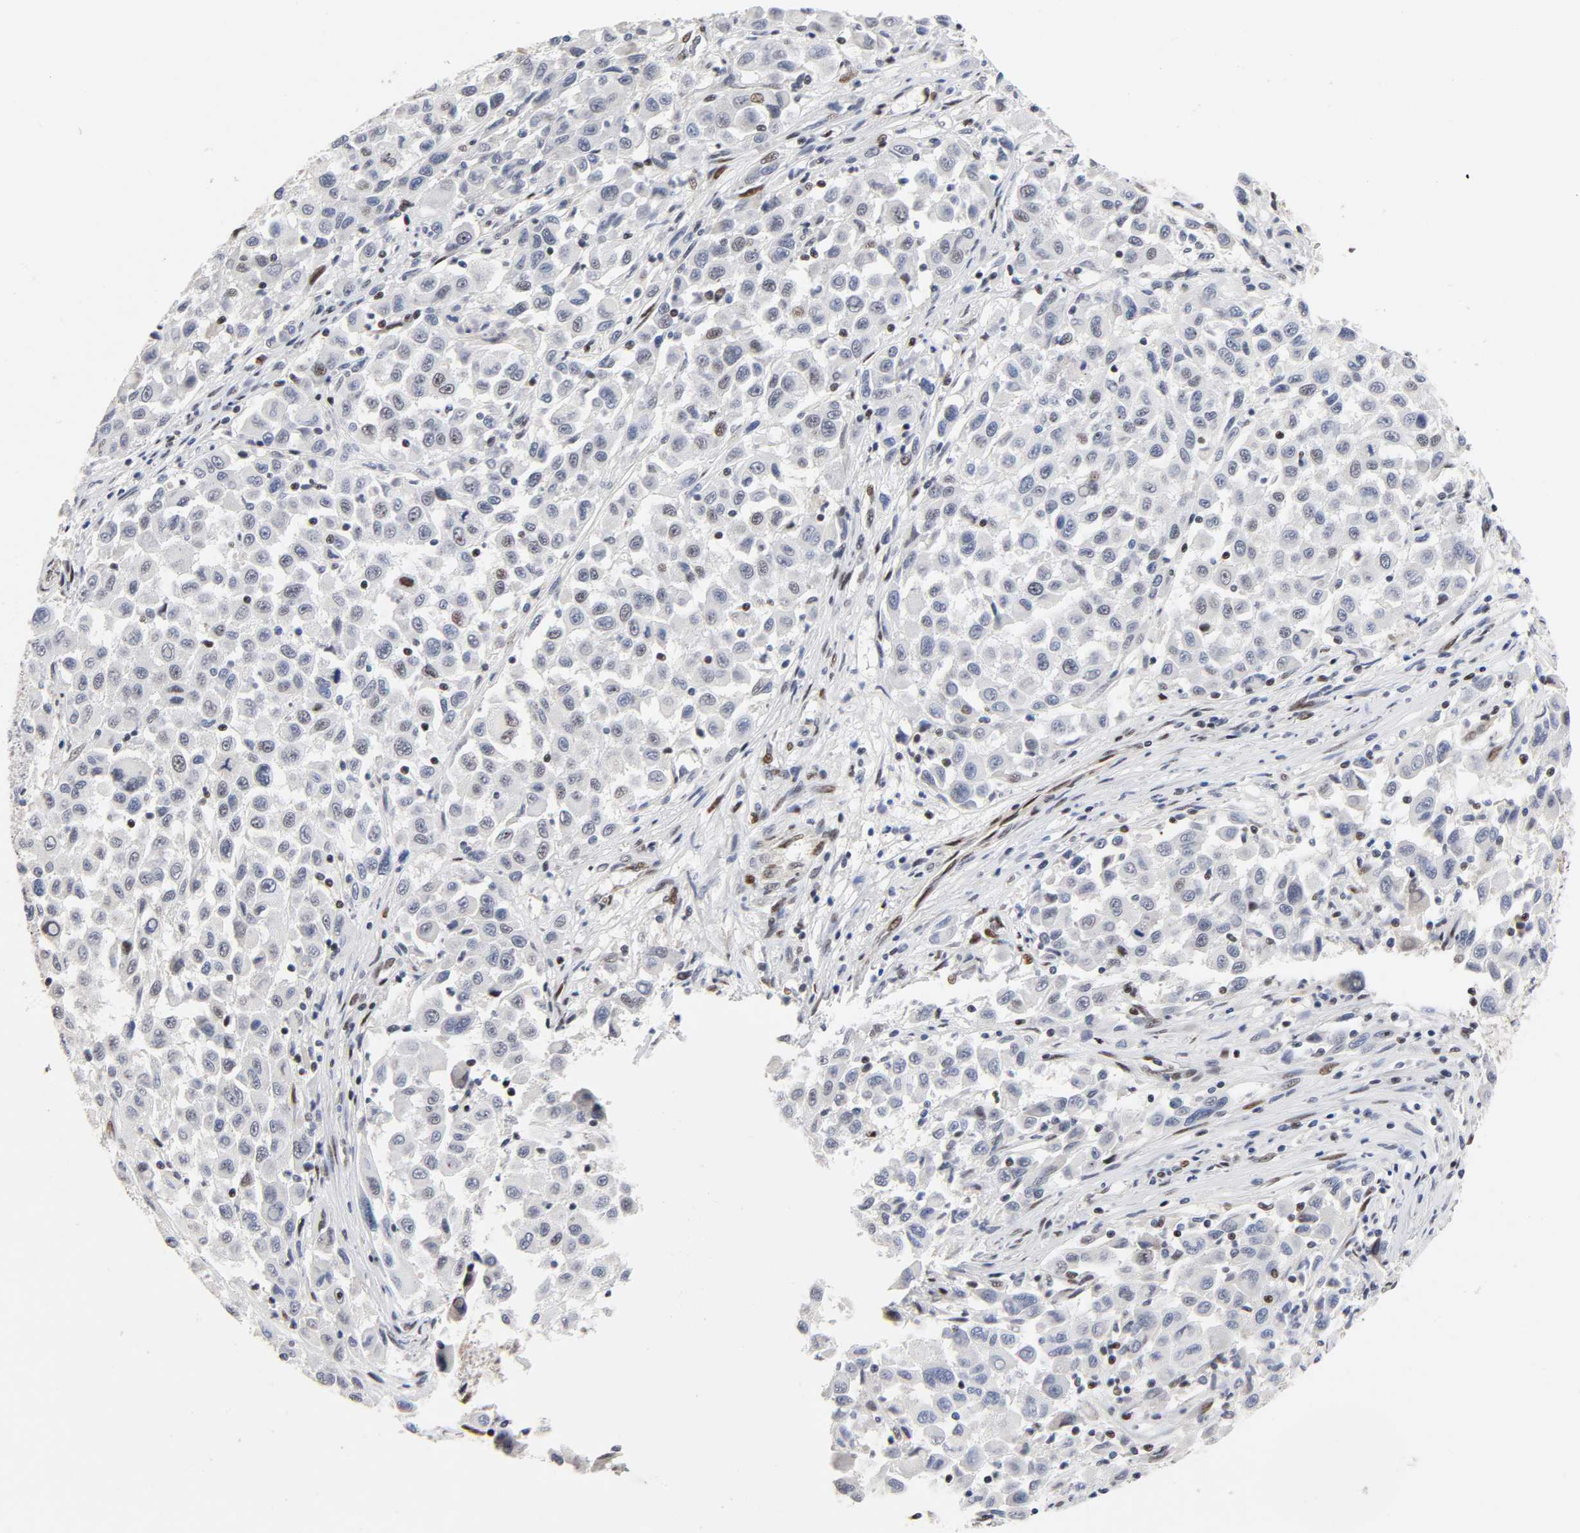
{"staining": {"intensity": "negative", "quantity": "none", "location": "none"}, "tissue": "melanoma", "cell_type": "Tumor cells", "image_type": "cancer", "snomed": [{"axis": "morphology", "description": "Malignant melanoma, Metastatic site"}, {"axis": "topography", "description": "Lymph node"}], "caption": "The immunohistochemistry histopathology image has no significant positivity in tumor cells of malignant melanoma (metastatic site) tissue.", "gene": "STK38", "patient": {"sex": "male", "age": 61}}